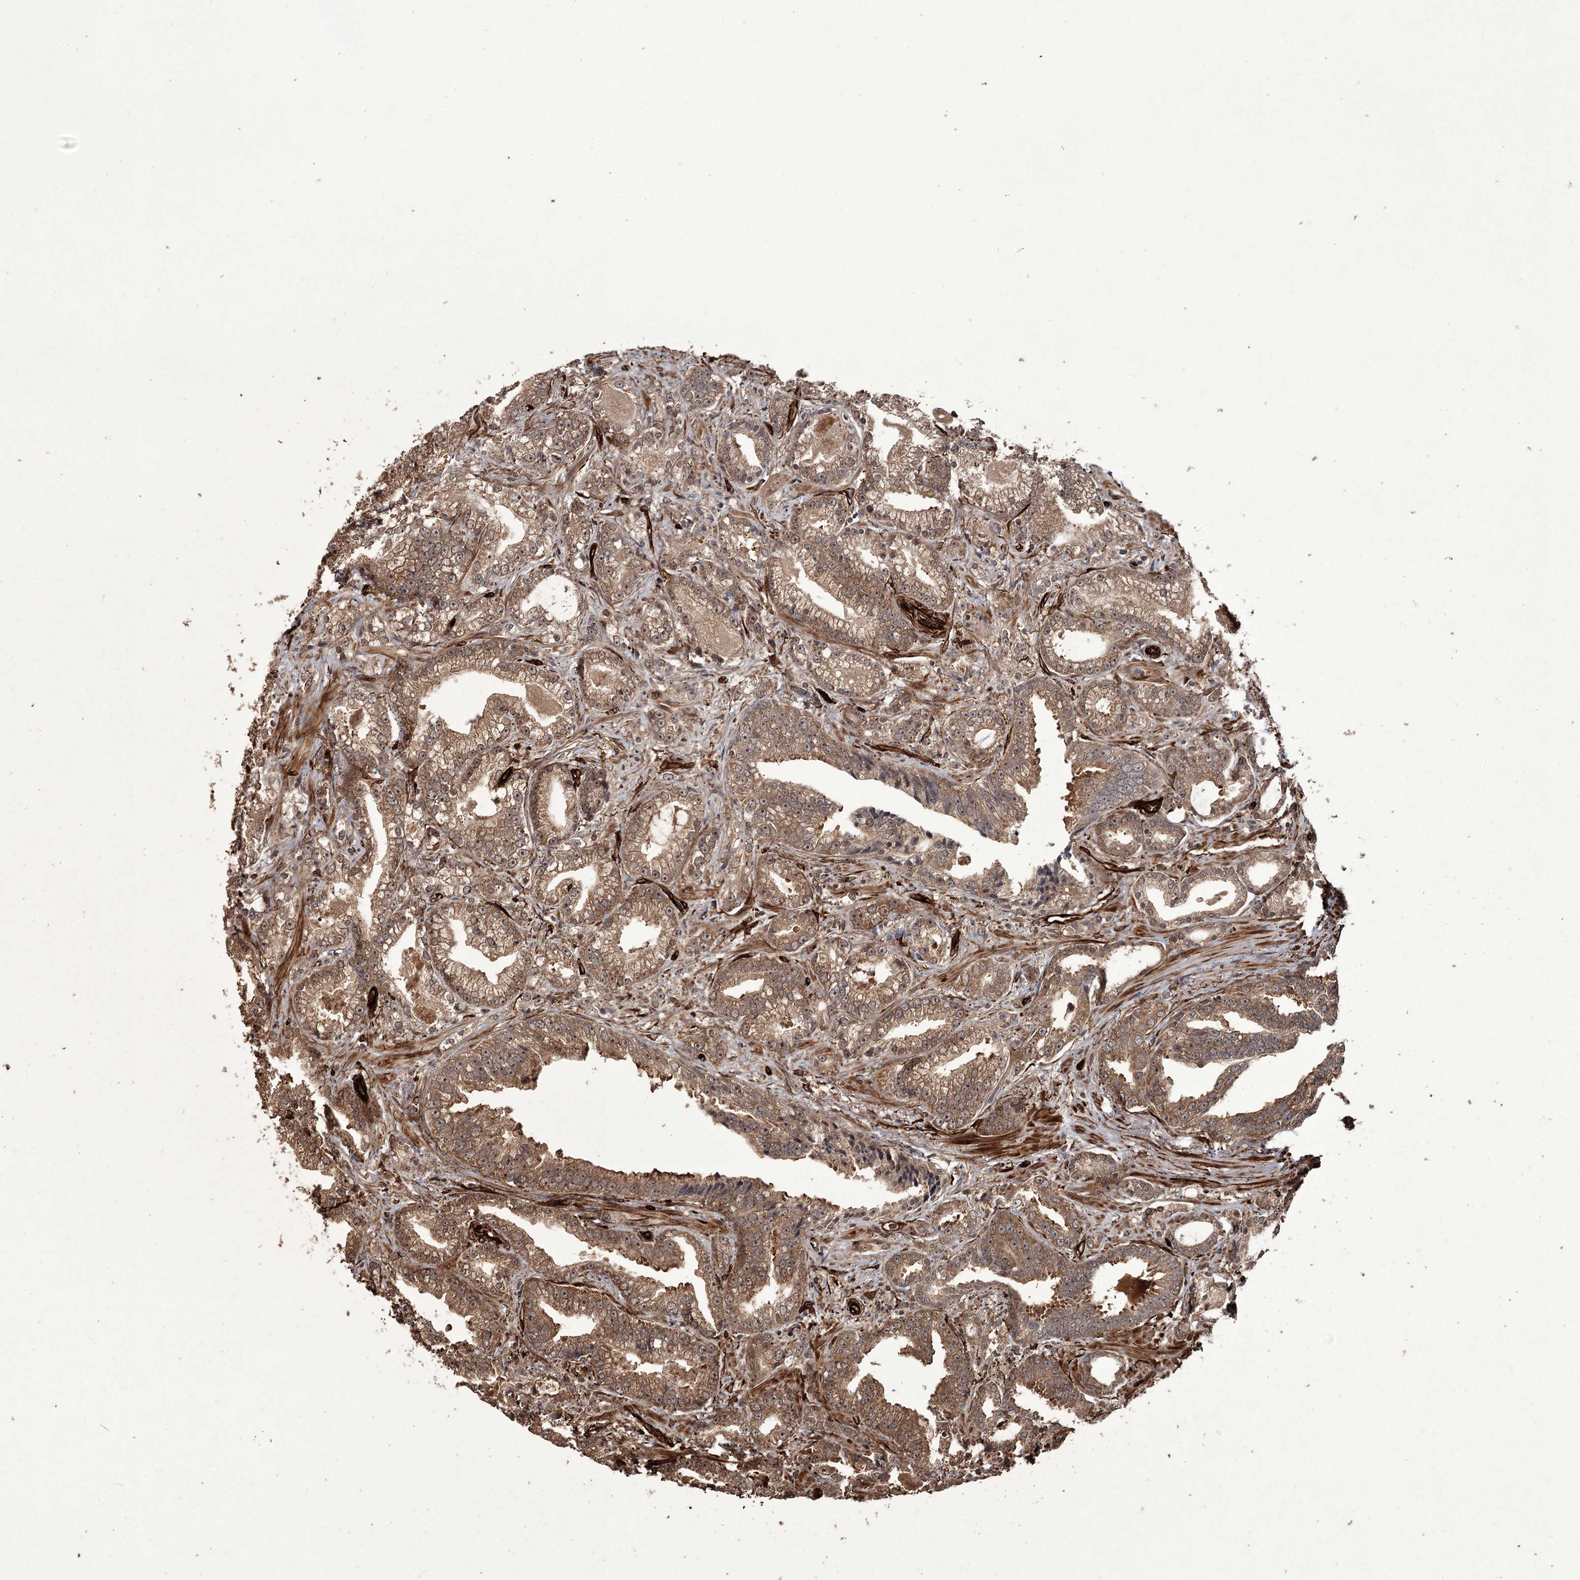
{"staining": {"intensity": "moderate", "quantity": ">75%", "location": "cytoplasmic/membranous,nuclear"}, "tissue": "prostate cancer", "cell_type": "Tumor cells", "image_type": "cancer", "snomed": [{"axis": "morphology", "description": "Adenocarcinoma, High grade"}, {"axis": "topography", "description": "Prostate and seminal vesicle, NOS"}], "caption": "Immunohistochemistry (IHC) micrograph of neoplastic tissue: human high-grade adenocarcinoma (prostate) stained using immunohistochemistry exhibits medium levels of moderate protein expression localized specifically in the cytoplasmic/membranous and nuclear of tumor cells, appearing as a cytoplasmic/membranous and nuclear brown color.", "gene": "RPAP3", "patient": {"sex": "male", "age": 67}}